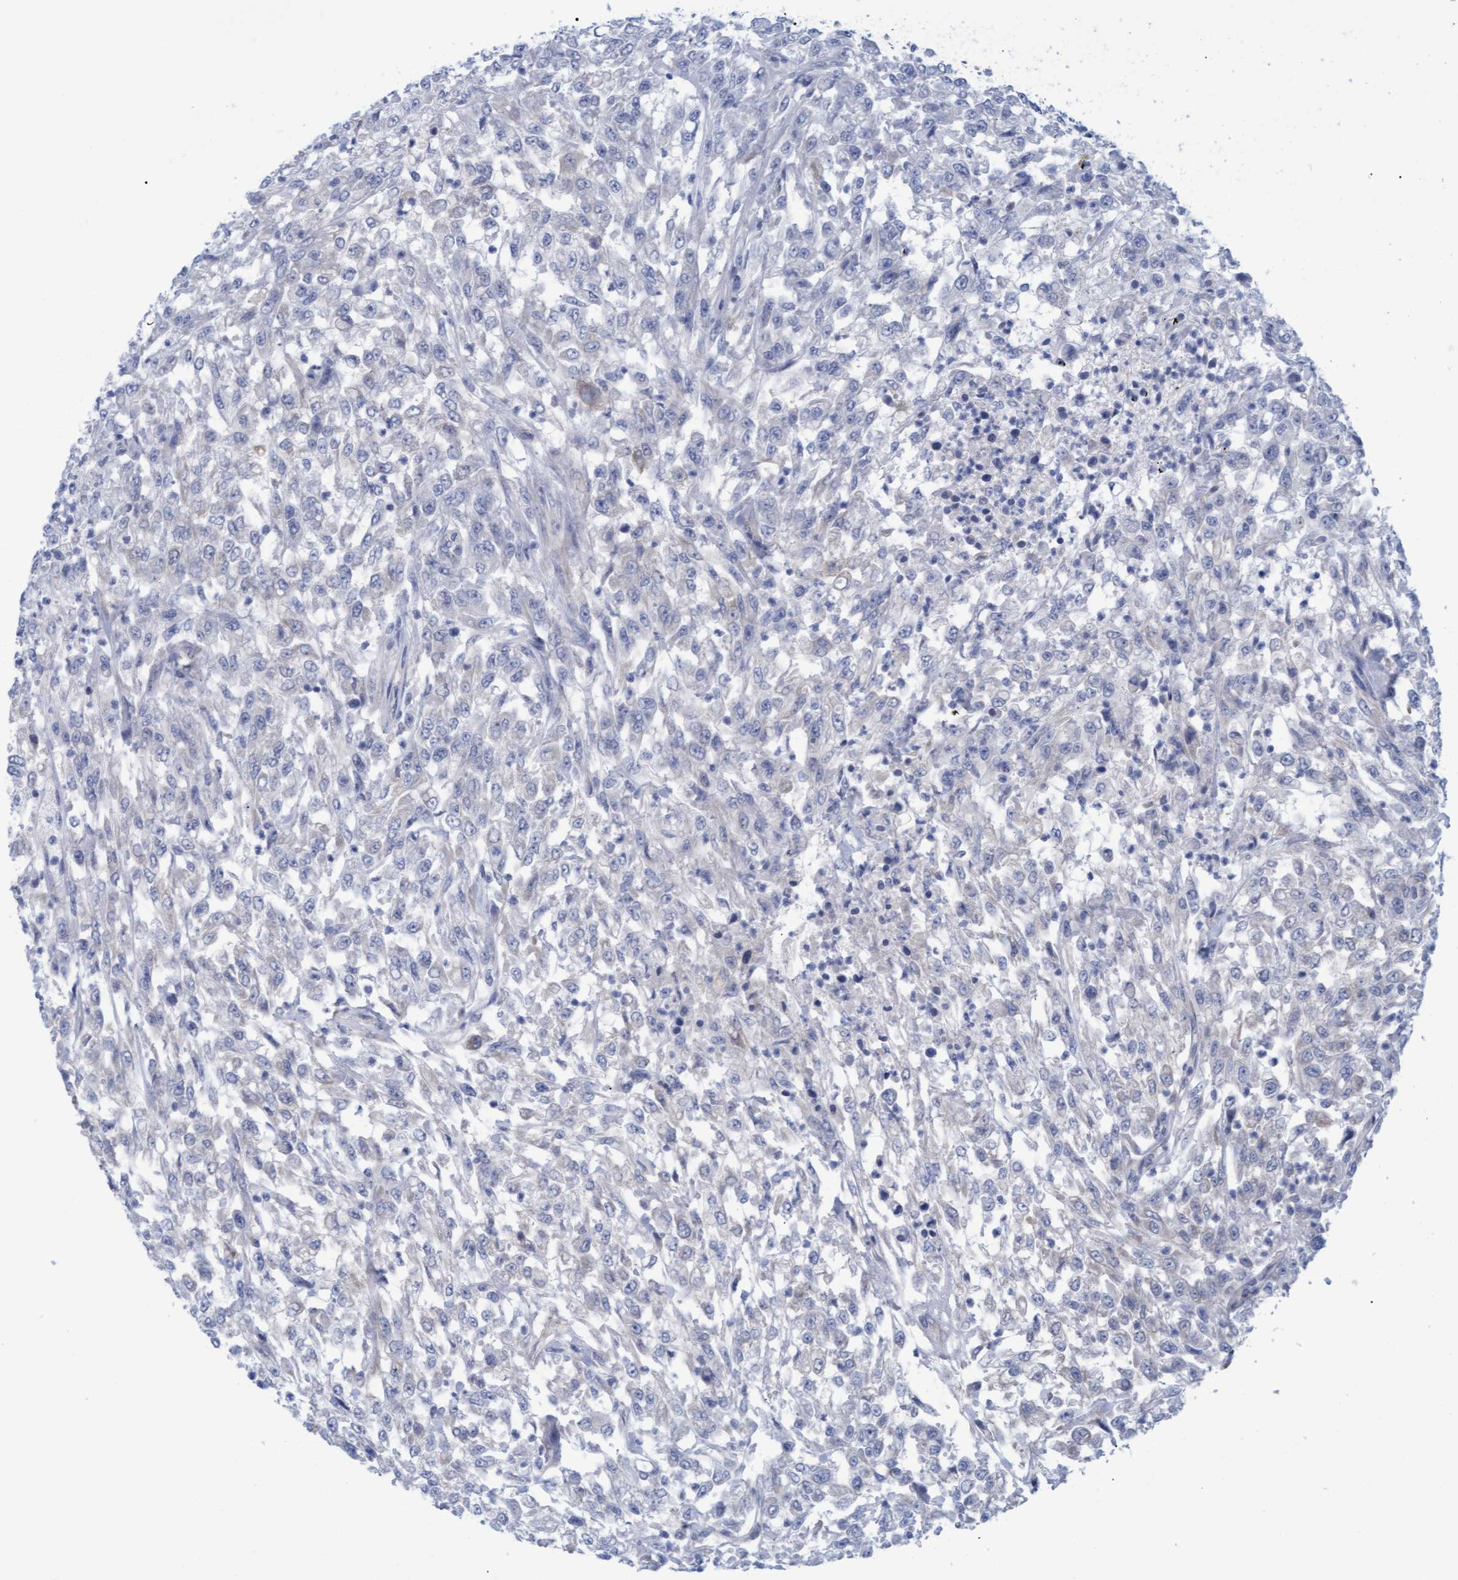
{"staining": {"intensity": "negative", "quantity": "none", "location": "none"}, "tissue": "urothelial cancer", "cell_type": "Tumor cells", "image_type": "cancer", "snomed": [{"axis": "morphology", "description": "Urothelial carcinoma, High grade"}, {"axis": "topography", "description": "Urinary bladder"}], "caption": "Immunohistochemistry photomicrograph of human urothelial cancer stained for a protein (brown), which displays no positivity in tumor cells.", "gene": "STXBP1", "patient": {"sex": "male", "age": 46}}